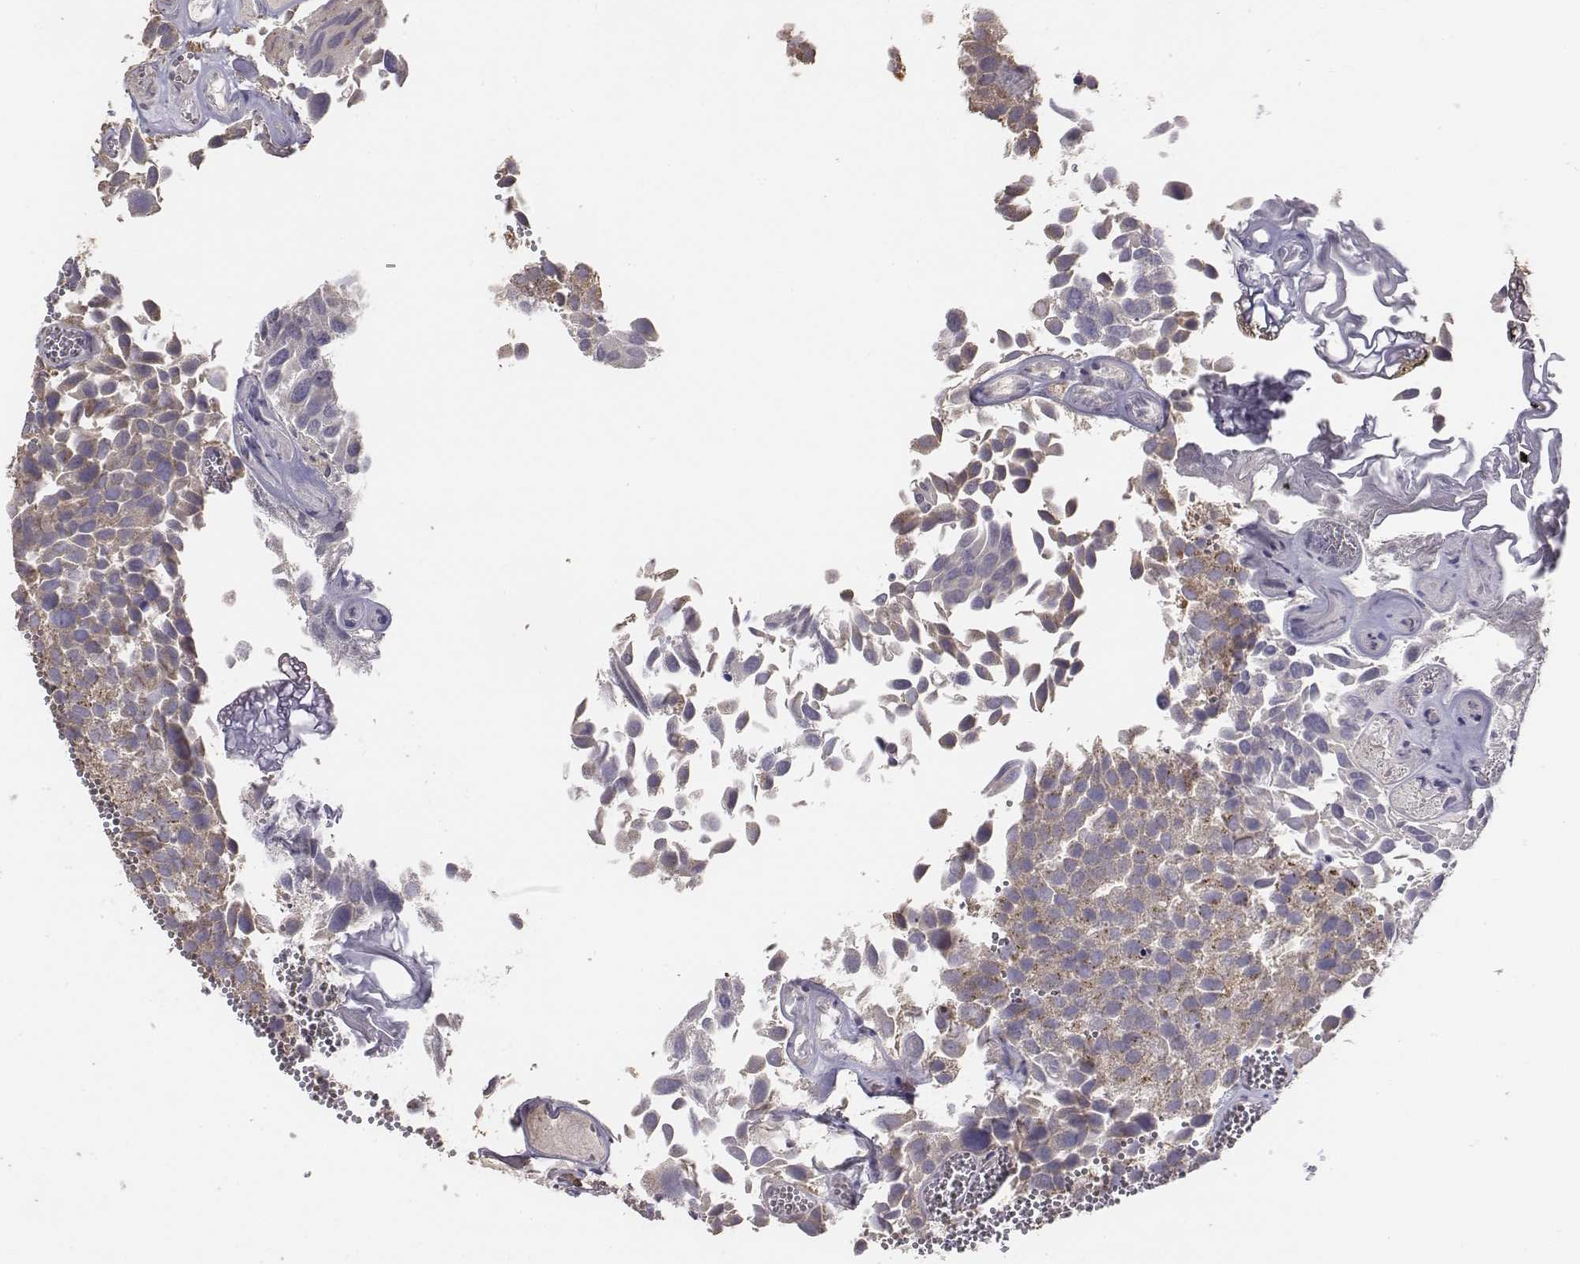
{"staining": {"intensity": "weak", "quantity": "<25%", "location": "cytoplasmic/membranous"}, "tissue": "urothelial cancer", "cell_type": "Tumor cells", "image_type": "cancer", "snomed": [{"axis": "morphology", "description": "Urothelial carcinoma, Low grade"}, {"axis": "topography", "description": "Urinary bladder"}], "caption": "Tumor cells are negative for protein expression in human urothelial cancer.", "gene": "AP1B1", "patient": {"sex": "female", "age": 69}}